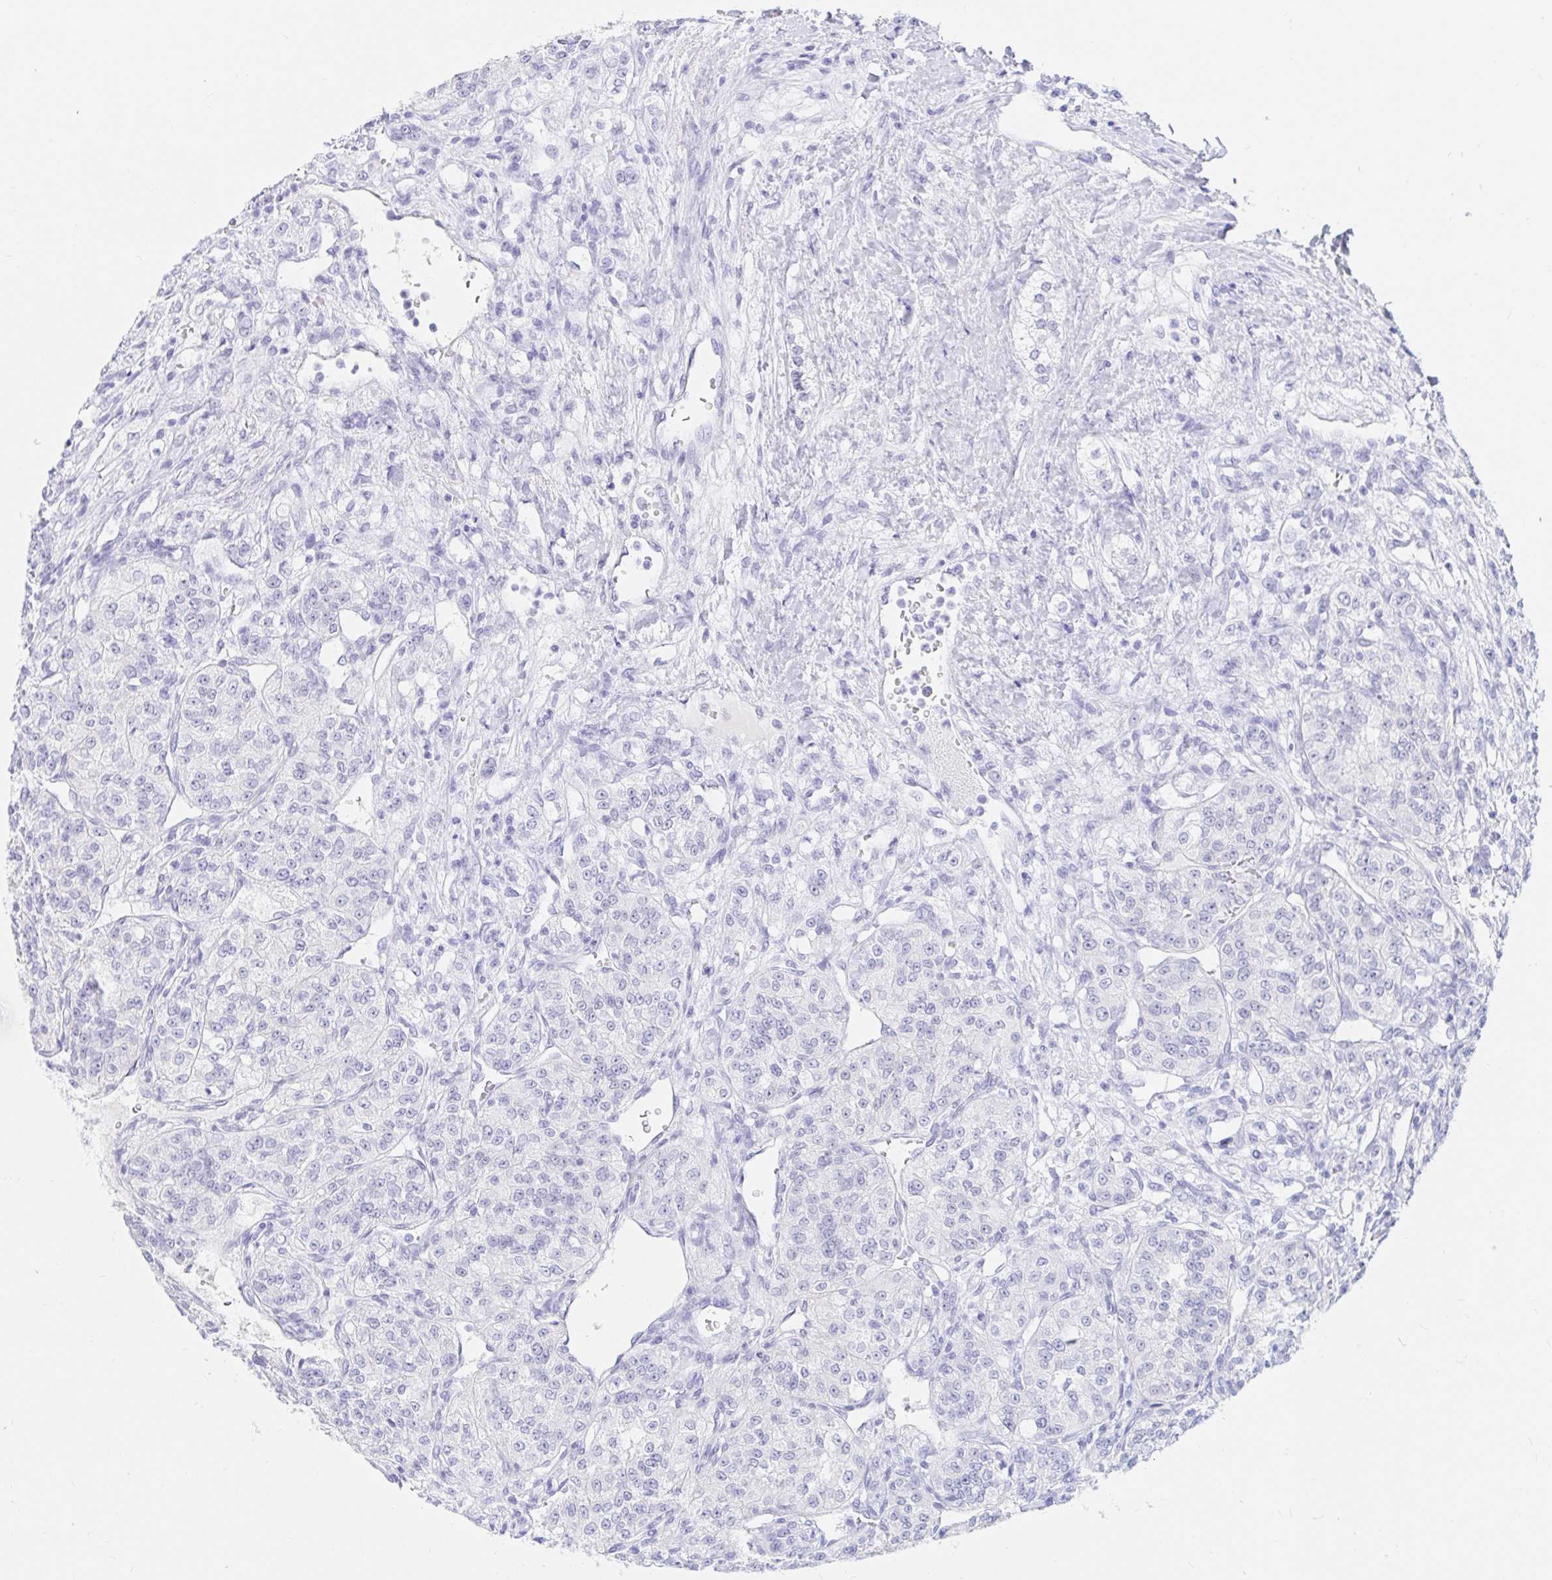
{"staining": {"intensity": "negative", "quantity": "none", "location": "none"}, "tissue": "renal cancer", "cell_type": "Tumor cells", "image_type": "cancer", "snomed": [{"axis": "morphology", "description": "Adenocarcinoma, NOS"}, {"axis": "topography", "description": "Kidney"}], "caption": "A histopathology image of human adenocarcinoma (renal) is negative for staining in tumor cells.", "gene": "OR6T1", "patient": {"sex": "female", "age": 63}}